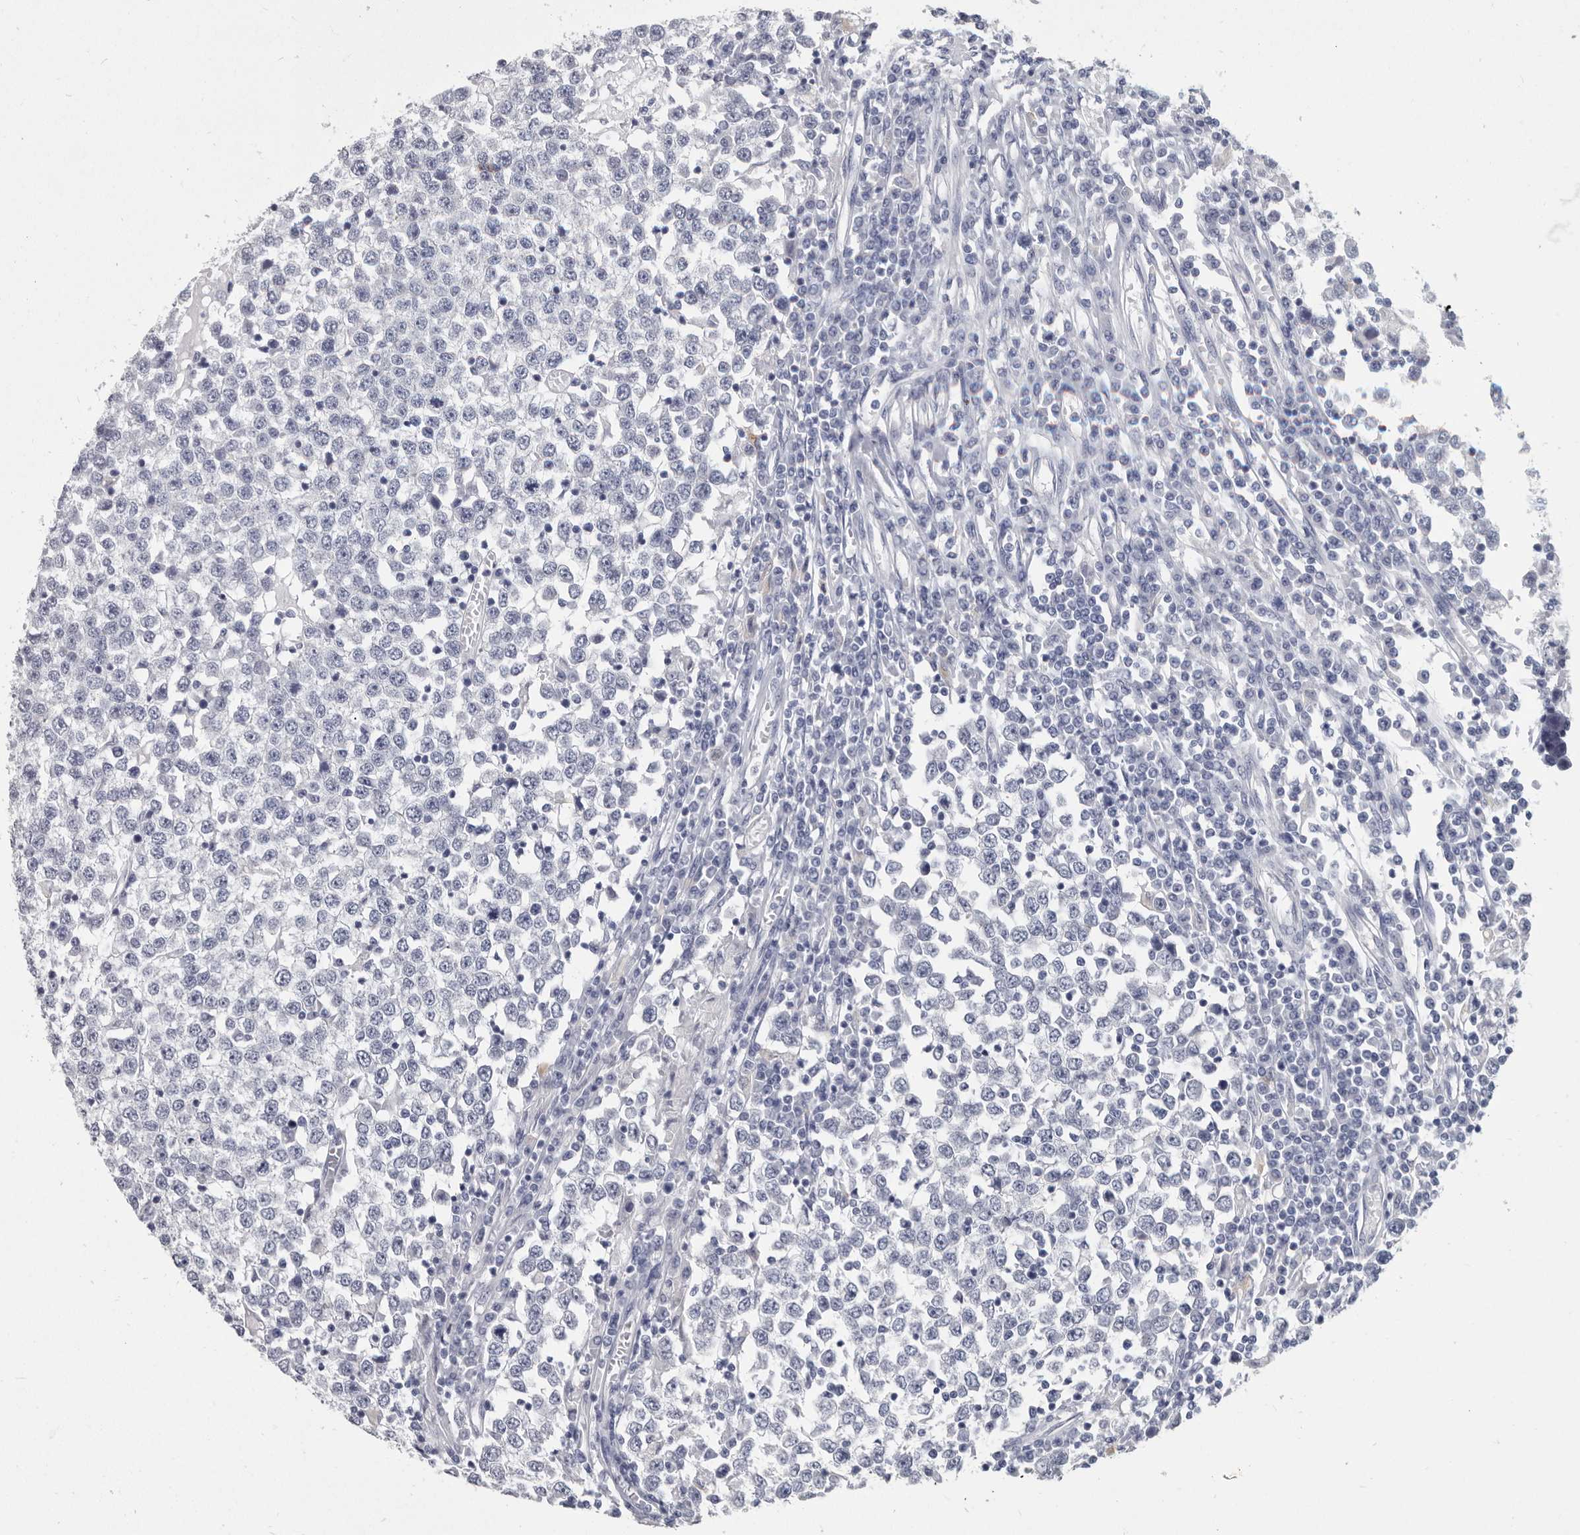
{"staining": {"intensity": "negative", "quantity": "none", "location": "none"}, "tissue": "testis cancer", "cell_type": "Tumor cells", "image_type": "cancer", "snomed": [{"axis": "morphology", "description": "Seminoma, NOS"}, {"axis": "topography", "description": "Testis"}], "caption": "The micrograph demonstrates no significant expression in tumor cells of testis cancer (seminoma).", "gene": "WRAP73", "patient": {"sex": "male", "age": 65}}